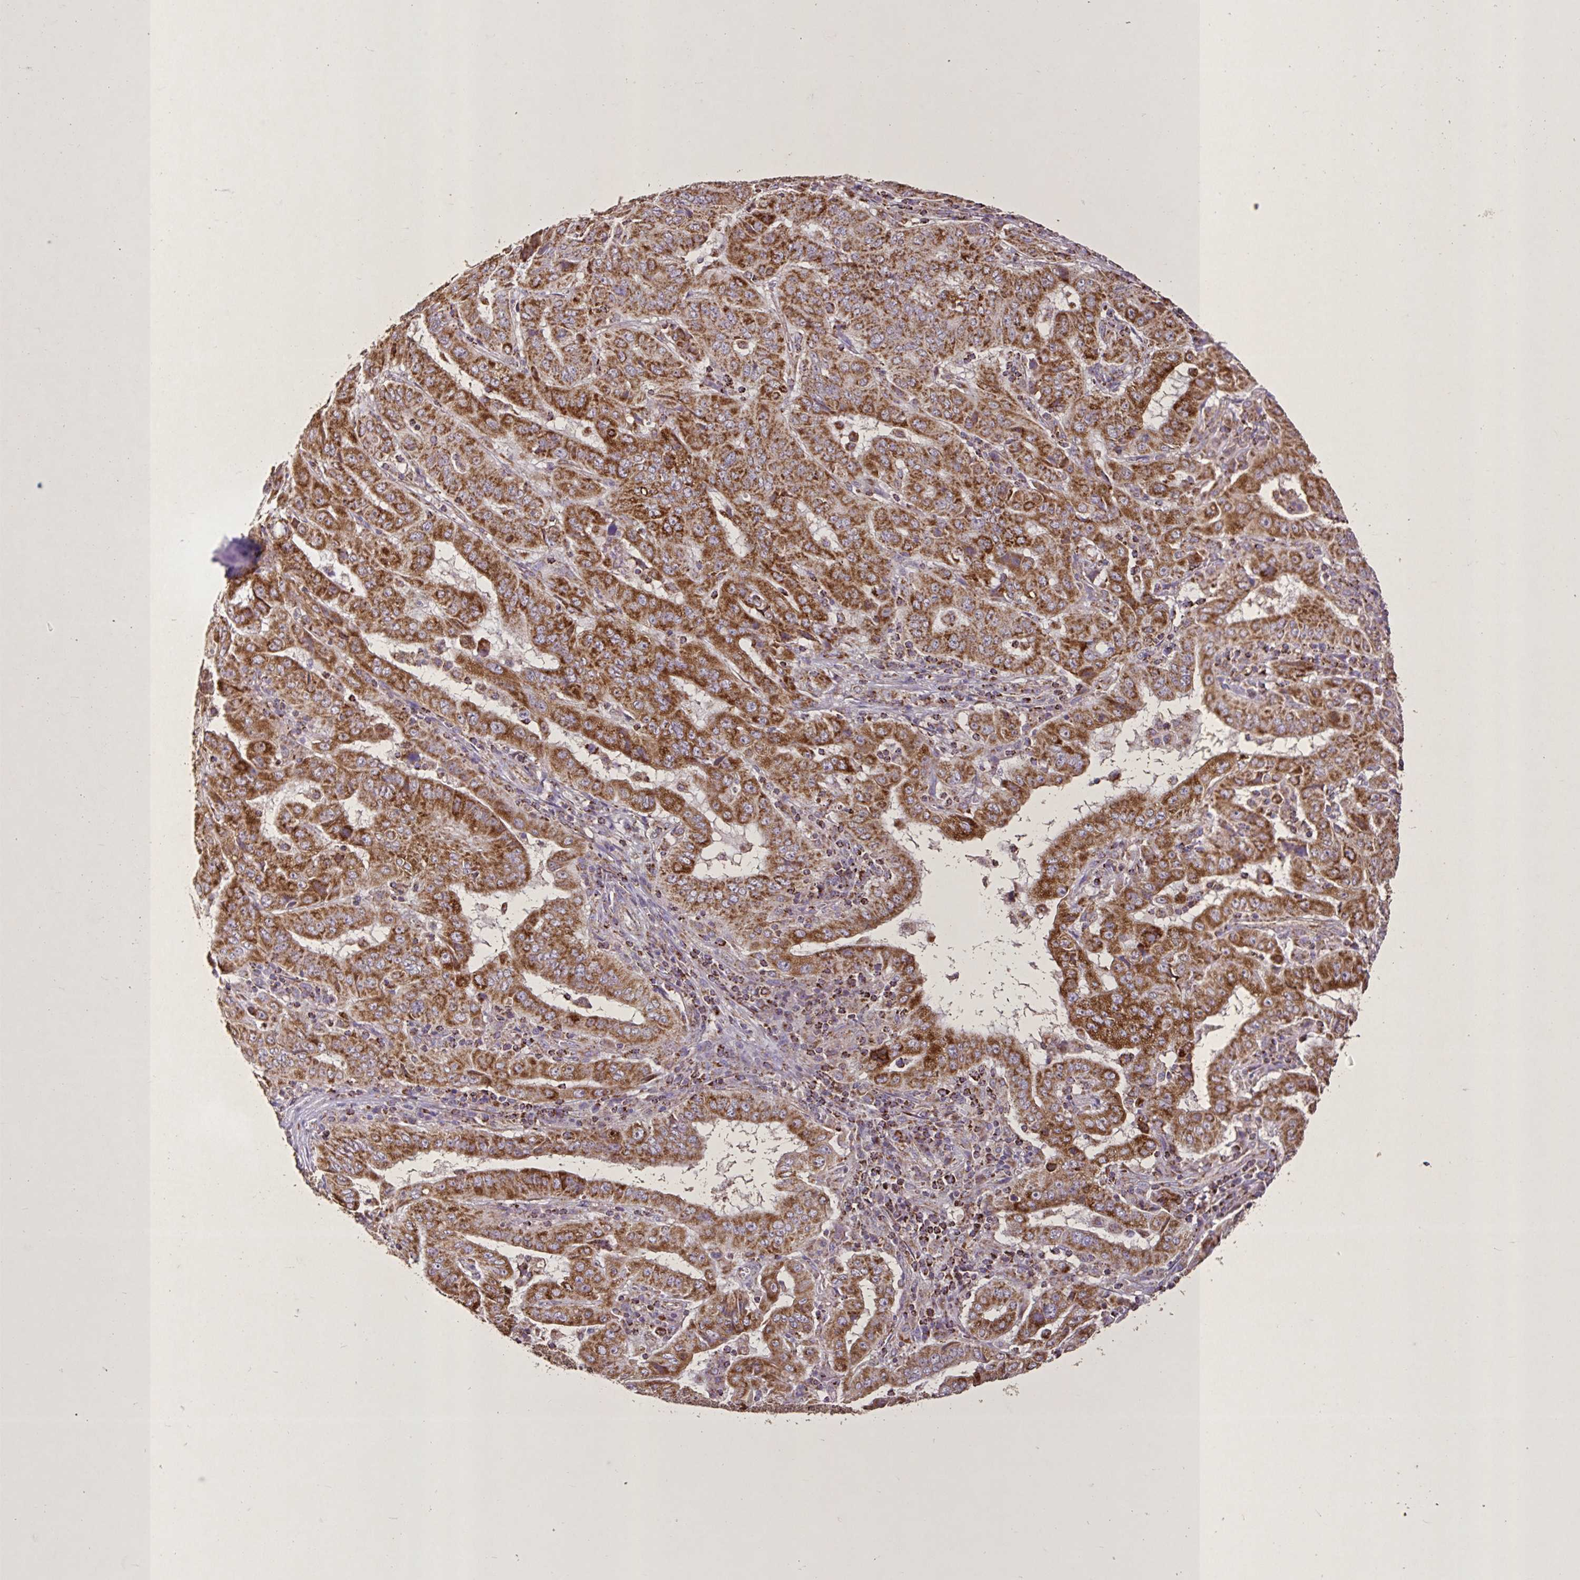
{"staining": {"intensity": "strong", "quantity": ">75%", "location": "cytoplasmic/membranous"}, "tissue": "pancreatic cancer", "cell_type": "Tumor cells", "image_type": "cancer", "snomed": [{"axis": "morphology", "description": "Adenocarcinoma, NOS"}, {"axis": "topography", "description": "Pancreas"}], "caption": "An immunohistochemistry (IHC) micrograph of tumor tissue is shown. Protein staining in brown shows strong cytoplasmic/membranous positivity in pancreatic adenocarcinoma within tumor cells.", "gene": "AGK", "patient": {"sex": "male", "age": 63}}